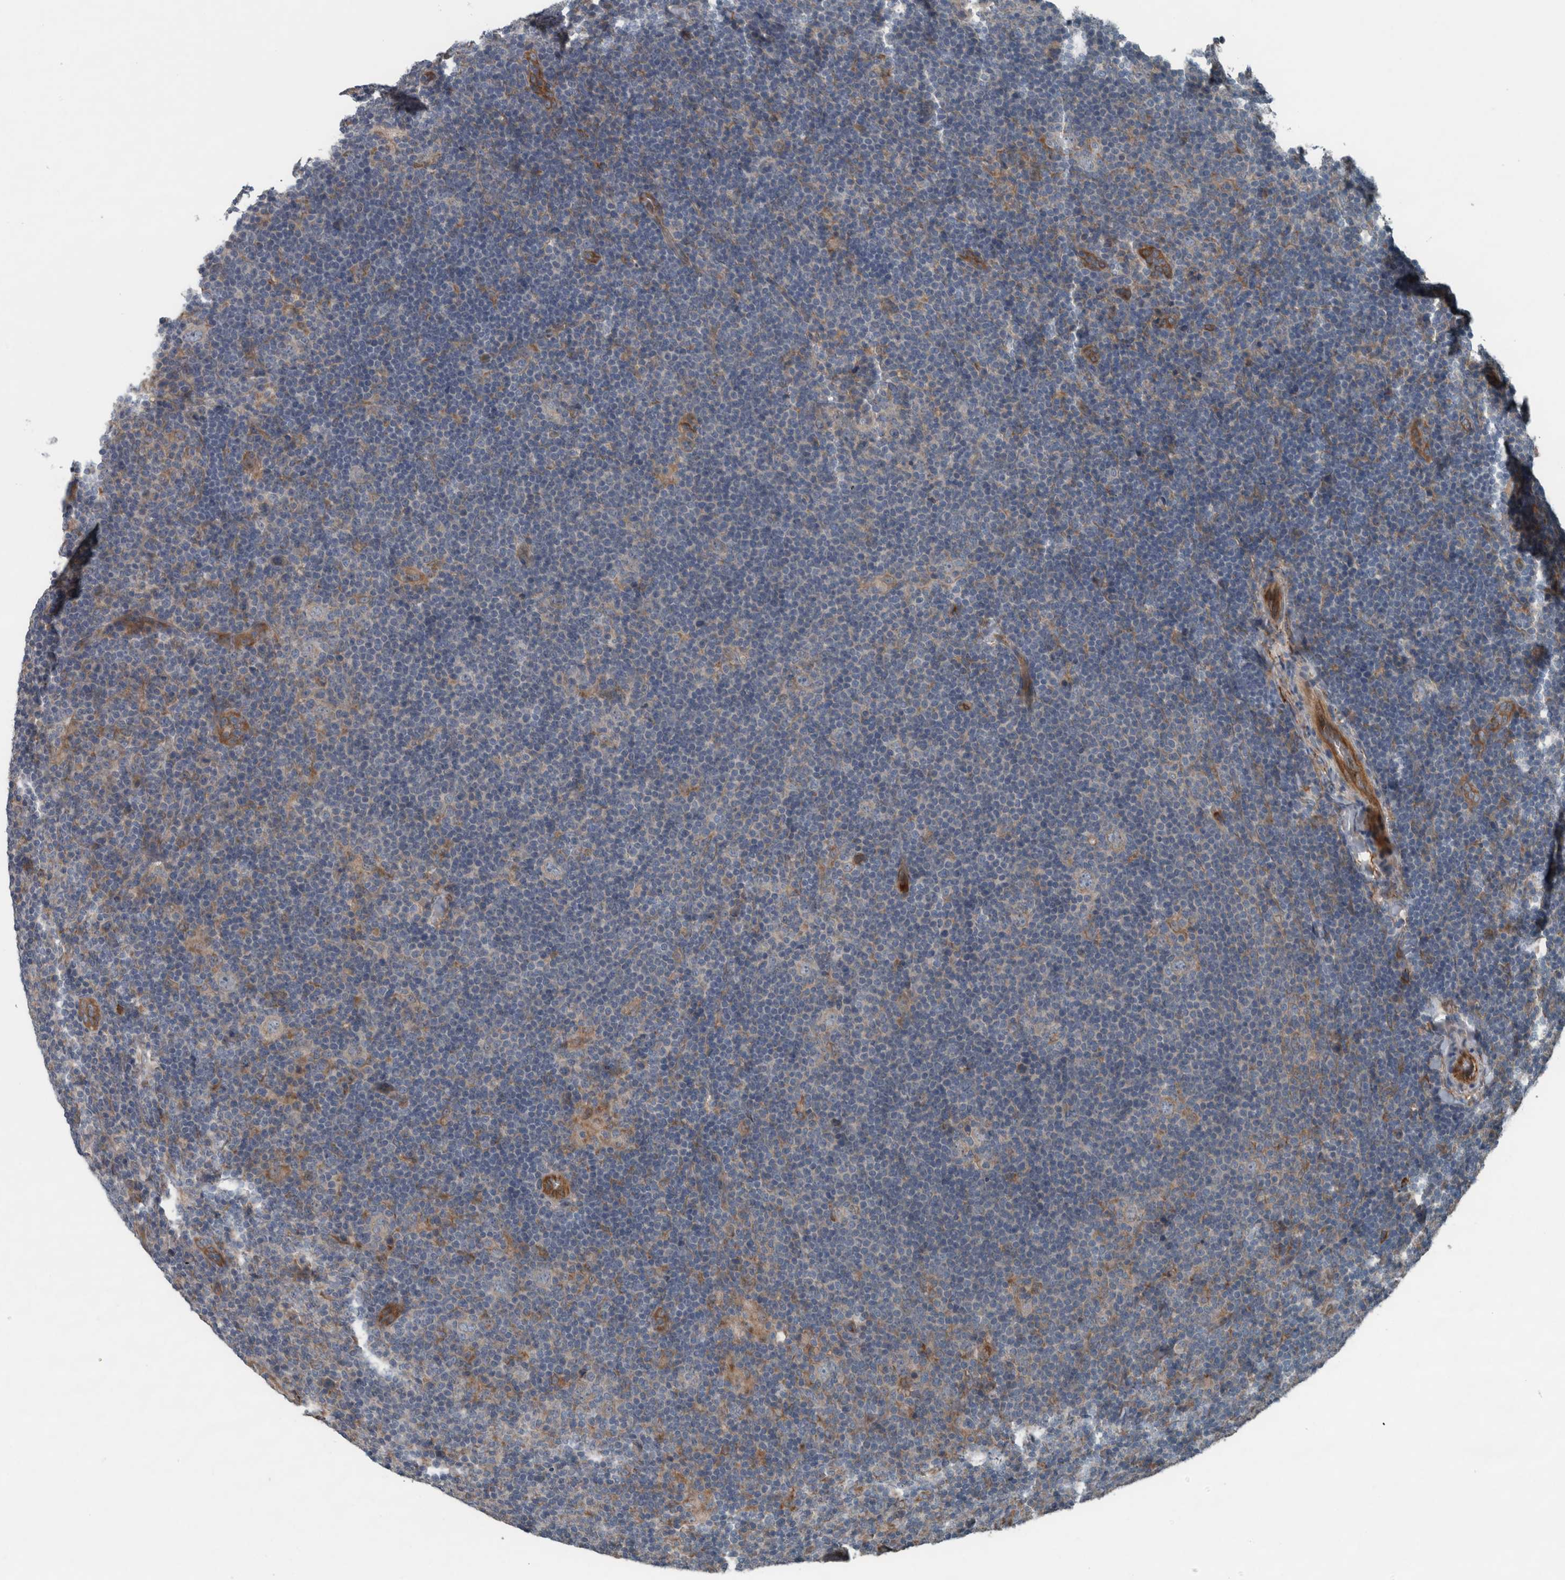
{"staining": {"intensity": "weak", "quantity": ">75%", "location": "cytoplasmic/membranous"}, "tissue": "lymphoma", "cell_type": "Tumor cells", "image_type": "cancer", "snomed": [{"axis": "morphology", "description": "Hodgkin's disease, NOS"}, {"axis": "topography", "description": "Lymph node"}], "caption": "This histopathology image displays IHC staining of lymphoma, with low weak cytoplasmic/membranous expression in about >75% of tumor cells.", "gene": "EXOC8", "patient": {"sex": "female", "age": 57}}